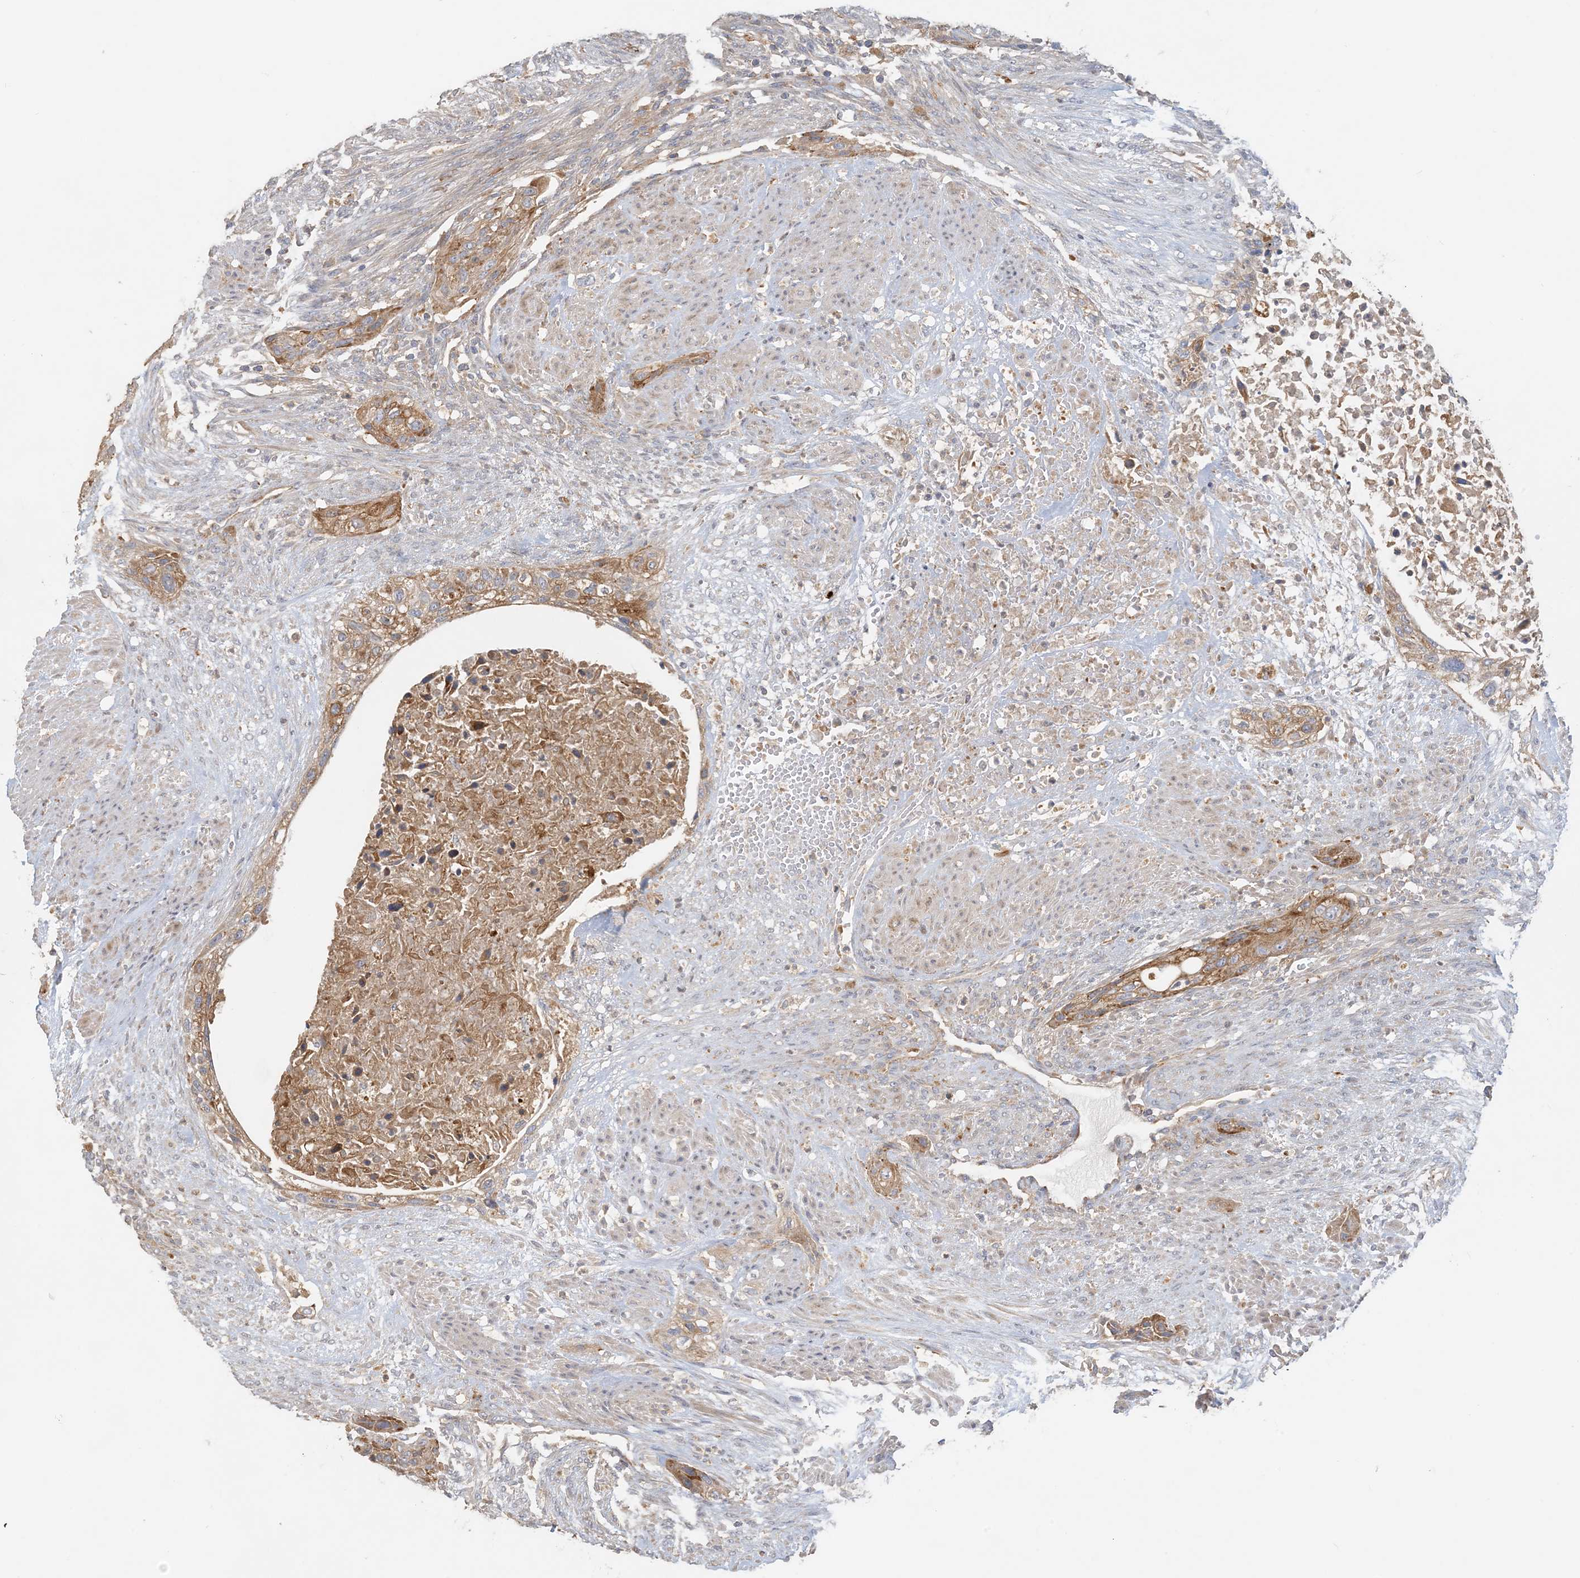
{"staining": {"intensity": "moderate", "quantity": ">75%", "location": "cytoplasmic/membranous"}, "tissue": "urothelial cancer", "cell_type": "Tumor cells", "image_type": "cancer", "snomed": [{"axis": "morphology", "description": "Urothelial carcinoma, High grade"}, {"axis": "topography", "description": "Urinary bladder"}], "caption": "Human urothelial cancer stained with a protein marker shows moderate staining in tumor cells.", "gene": "SPPL2A", "patient": {"sex": "male", "age": 35}}